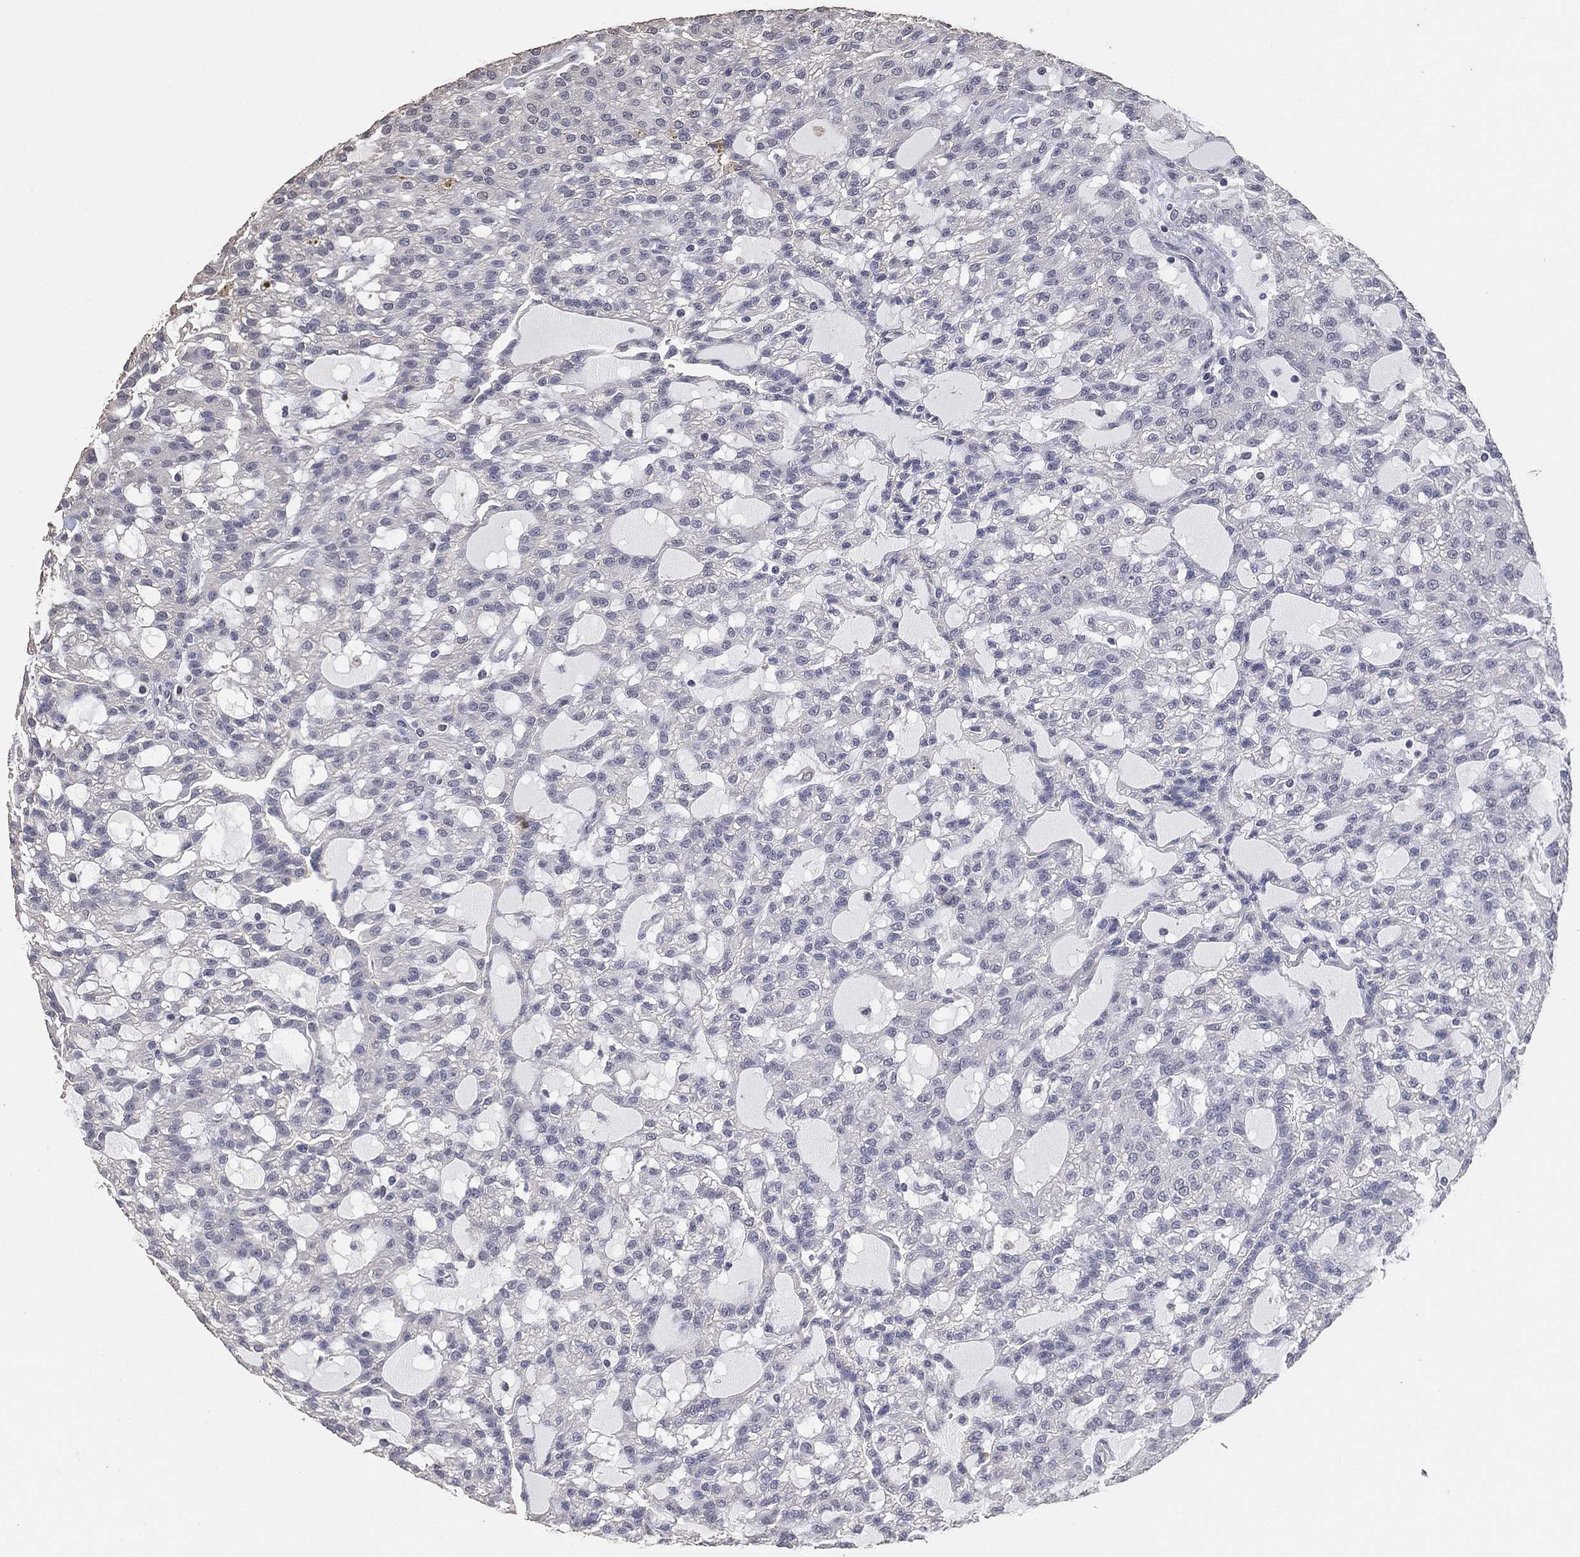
{"staining": {"intensity": "negative", "quantity": "none", "location": "none"}, "tissue": "renal cancer", "cell_type": "Tumor cells", "image_type": "cancer", "snomed": [{"axis": "morphology", "description": "Adenocarcinoma, NOS"}, {"axis": "topography", "description": "Kidney"}], "caption": "Immunohistochemistry (IHC) of human renal adenocarcinoma demonstrates no expression in tumor cells. (Stains: DAB (3,3'-diaminobenzidine) immunohistochemistry with hematoxylin counter stain, Microscopy: brightfield microscopy at high magnification).", "gene": "DSG1", "patient": {"sex": "male", "age": 63}}